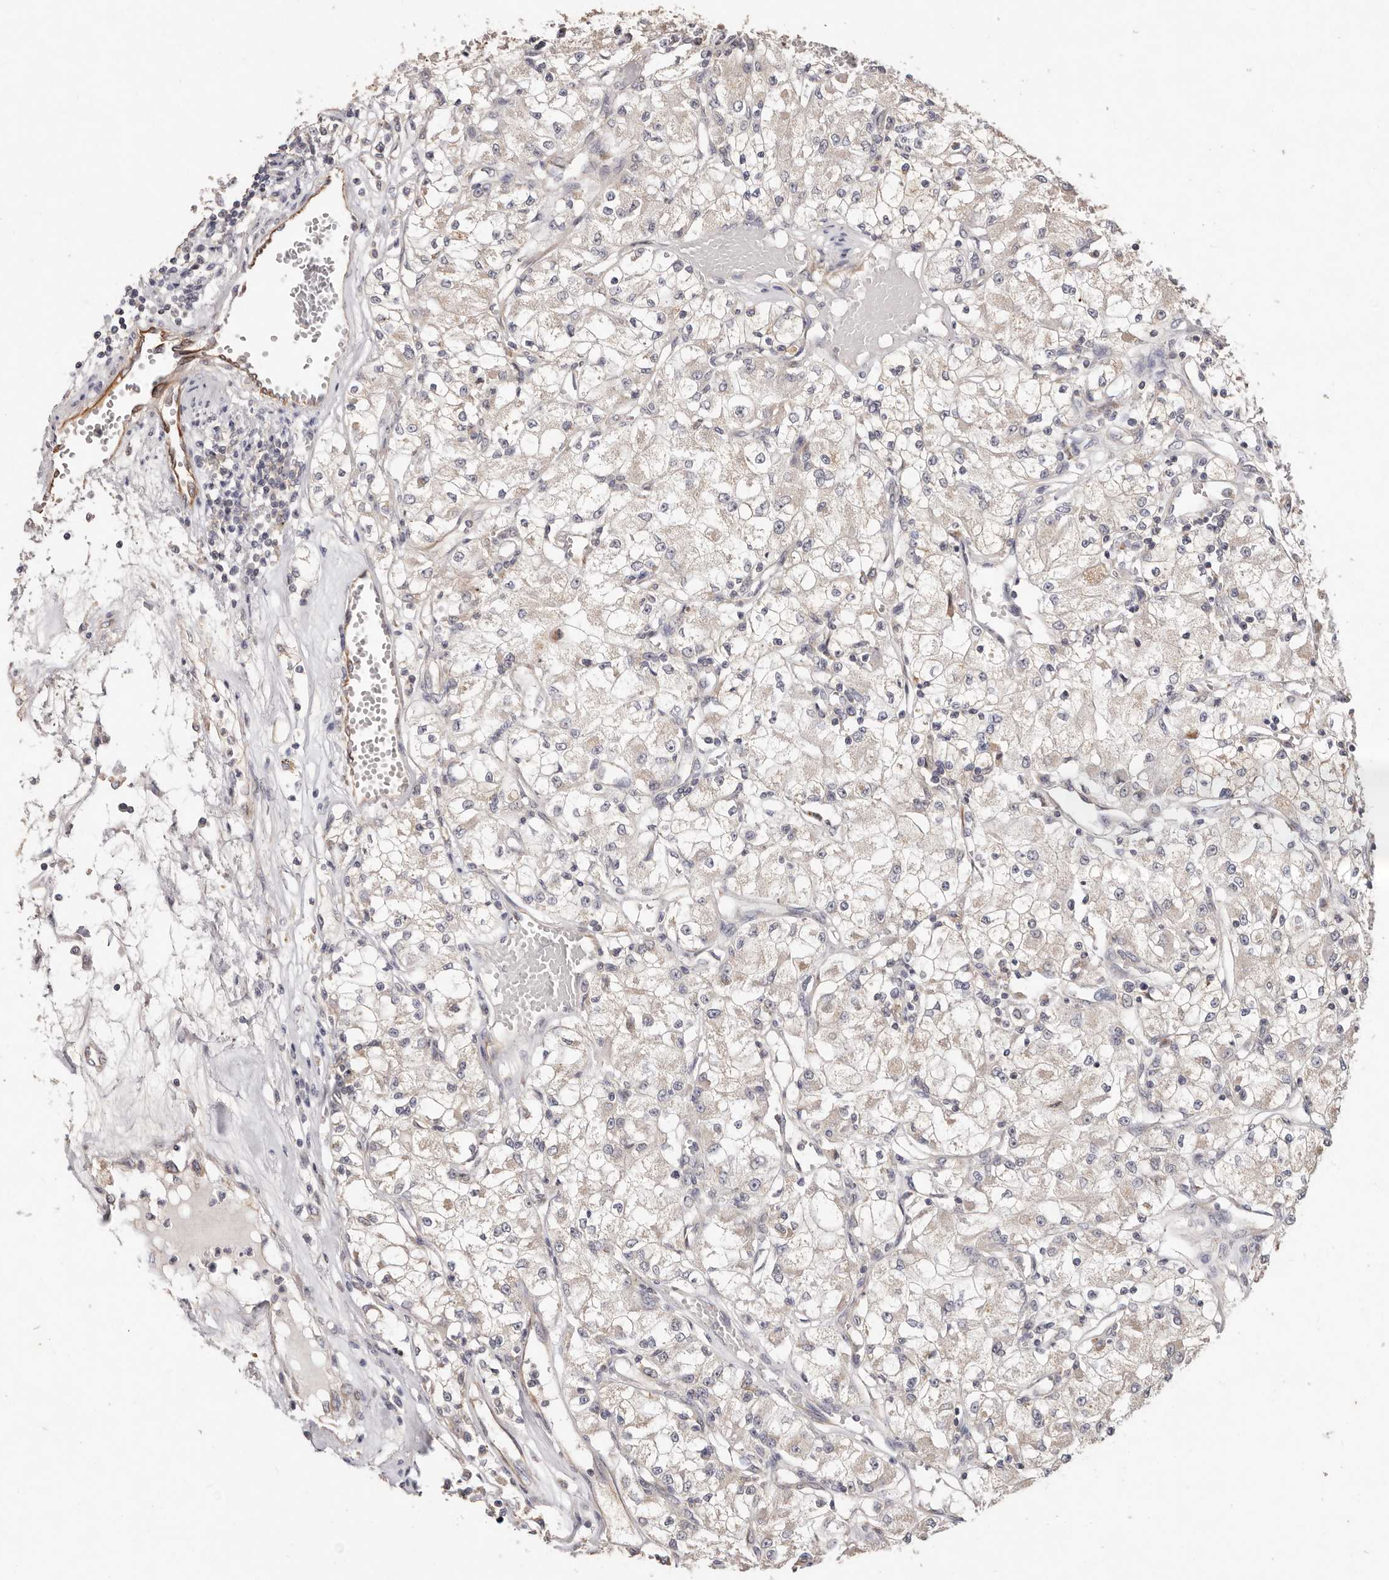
{"staining": {"intensity": "negative", "quantity": "none", "location": "none"}, "tissue": "renal cancer", "cell_type": "Tumor cells", "image_type": "cancer", "snomed": [{"axis": "morphology", "description": "Adenocarcinoma, NOS"}, {"axis": "topography", "description": "Kidney"}], "caption": "DAB immunohistochemical staining of human renal cancer (adenocarcinoma) shows no significant staining in tumor cells.", "gene": "THBS3", "patient": {"sex": "female", "age": 59}}